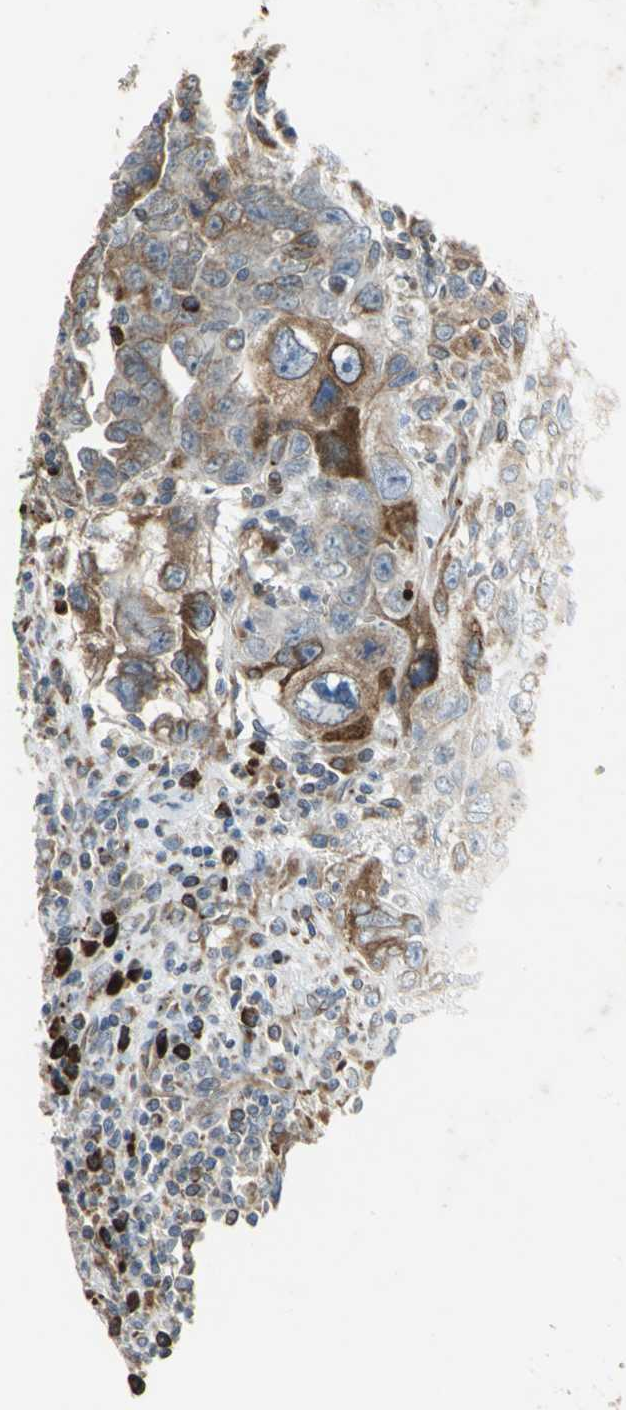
{"staining": {"intensity": "weak", "quantity": "25%-75%", "location": "cytoplasmic/membranous"}, "tissue": "testis cancer", "cell_type": "Tumor cells", "image_type": "cancer", "snomed": [{"axis": "morphology", "description": "Carcinoma, Embryonal, NOS"}, {"axis": "topography", "description": "Testis"}], "caption": "Protein expression analysis of testis cancer (embryonal carcinoma) exhibits weak cytoplasmic/membranous positivity in about 25%-75% of tumor cells. The staining was performed using DAB to visualize the protein expression in brown, while the nuclei were stained in blue with hematoxylin (Magnification: 20x).", "gene": "SYVN1", "patient": {"sex": "male", "age": 28}}